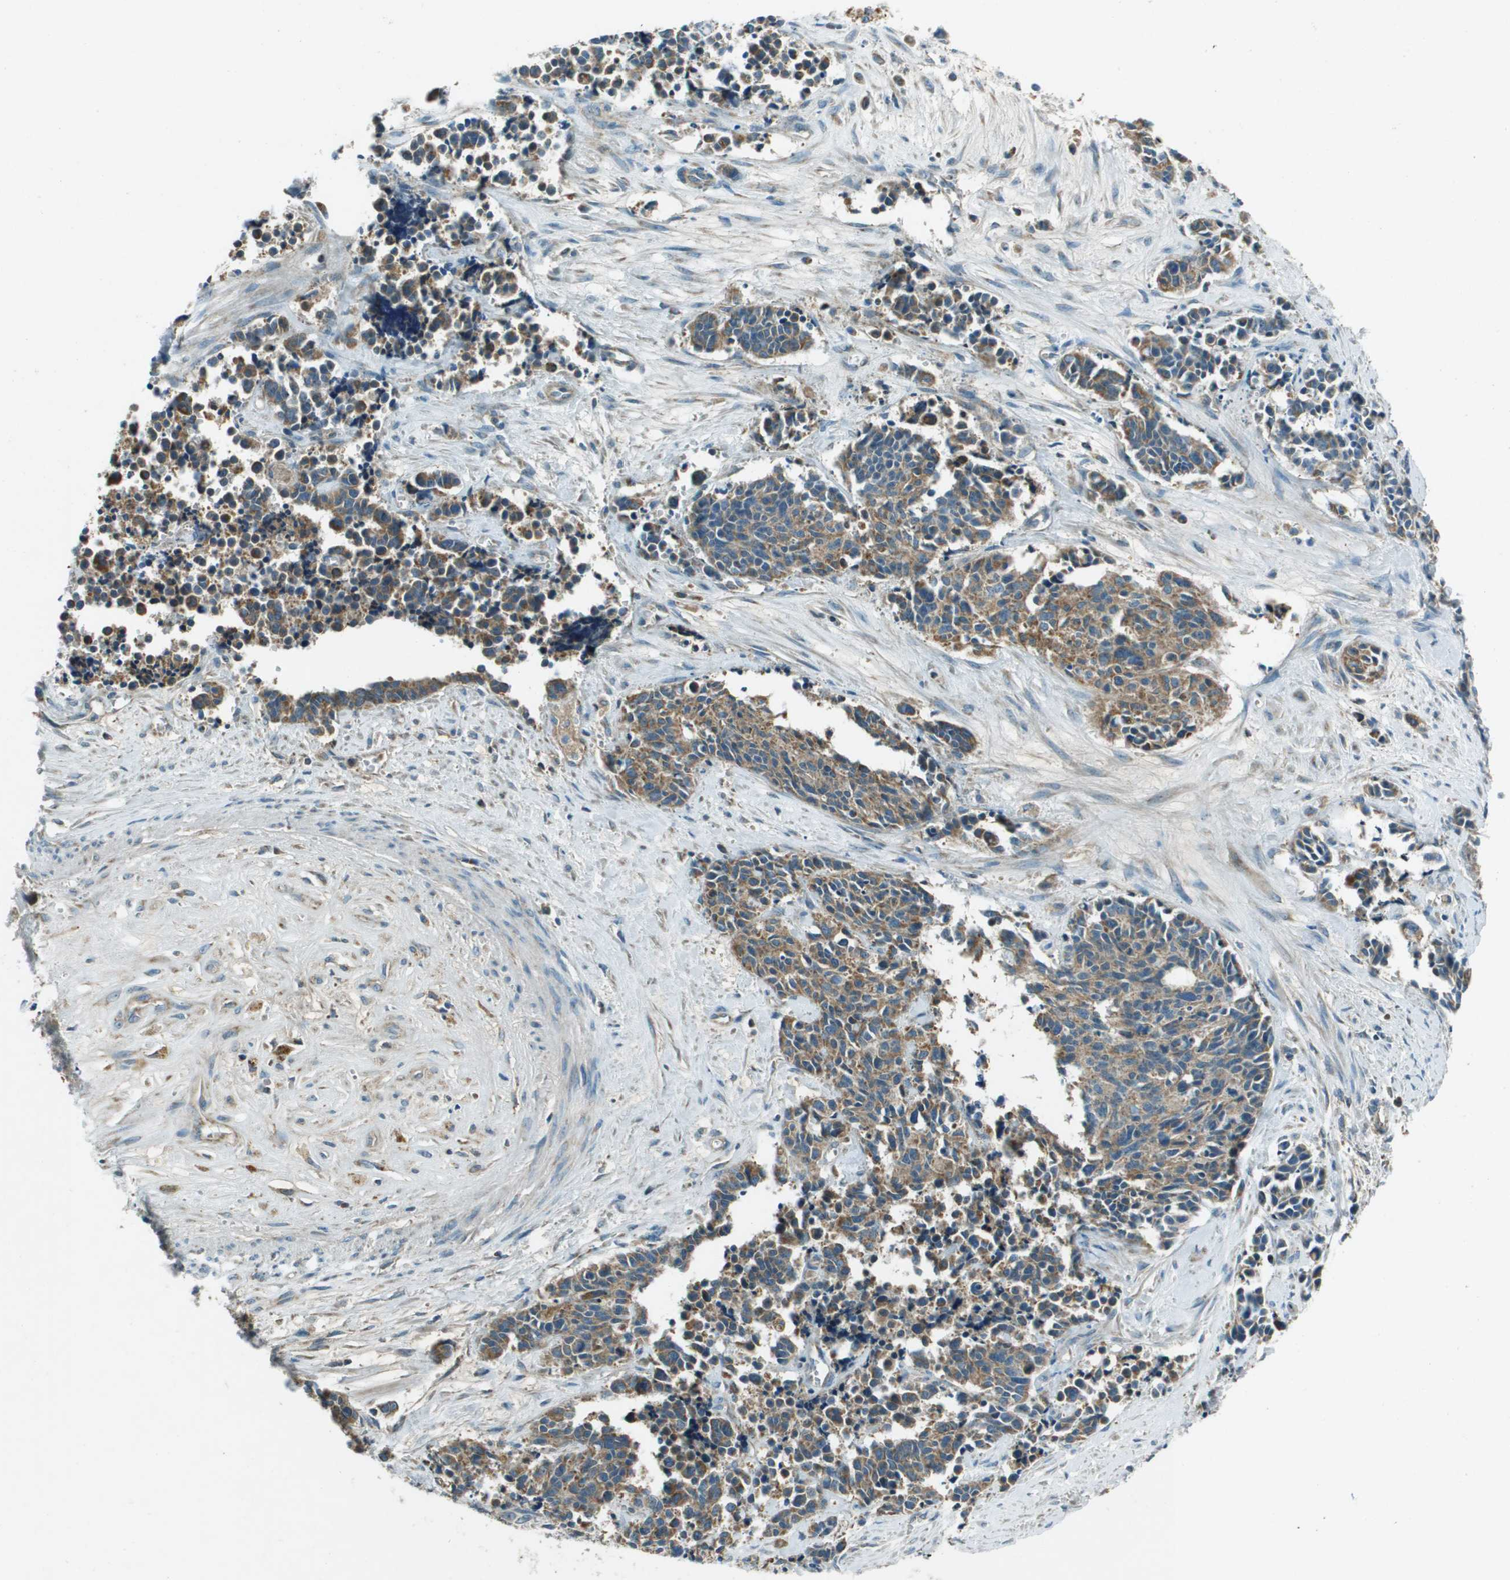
{"staining": {"intensity": "moderate", "quantity": ">75%", "location": "cytoplasmic/membranous"}, "tissue": "cervical cancer", "cell_type": "Tumor cells", "image_type": "cancer", "snomed": [{"axis": "morphology", "description": "Squamous cell carcinoma, NOS"}, {"axis": "topography", "description": "Cervix"}], "caption": "IHC staining of squamous cell carcinoma (cervical), which demonstrates medium levels of moderate cytoplasmic/membranous expression in about >75% of tumor cells indicating moderate cytoplasmic/membranous protein positivity. The staining was performed using DAB (brown) for protein detection and nuclei were counterstained in hematoxylin (blue).", "gene": "MIGA1", "patient": {"sex": "female", "age": 35}}